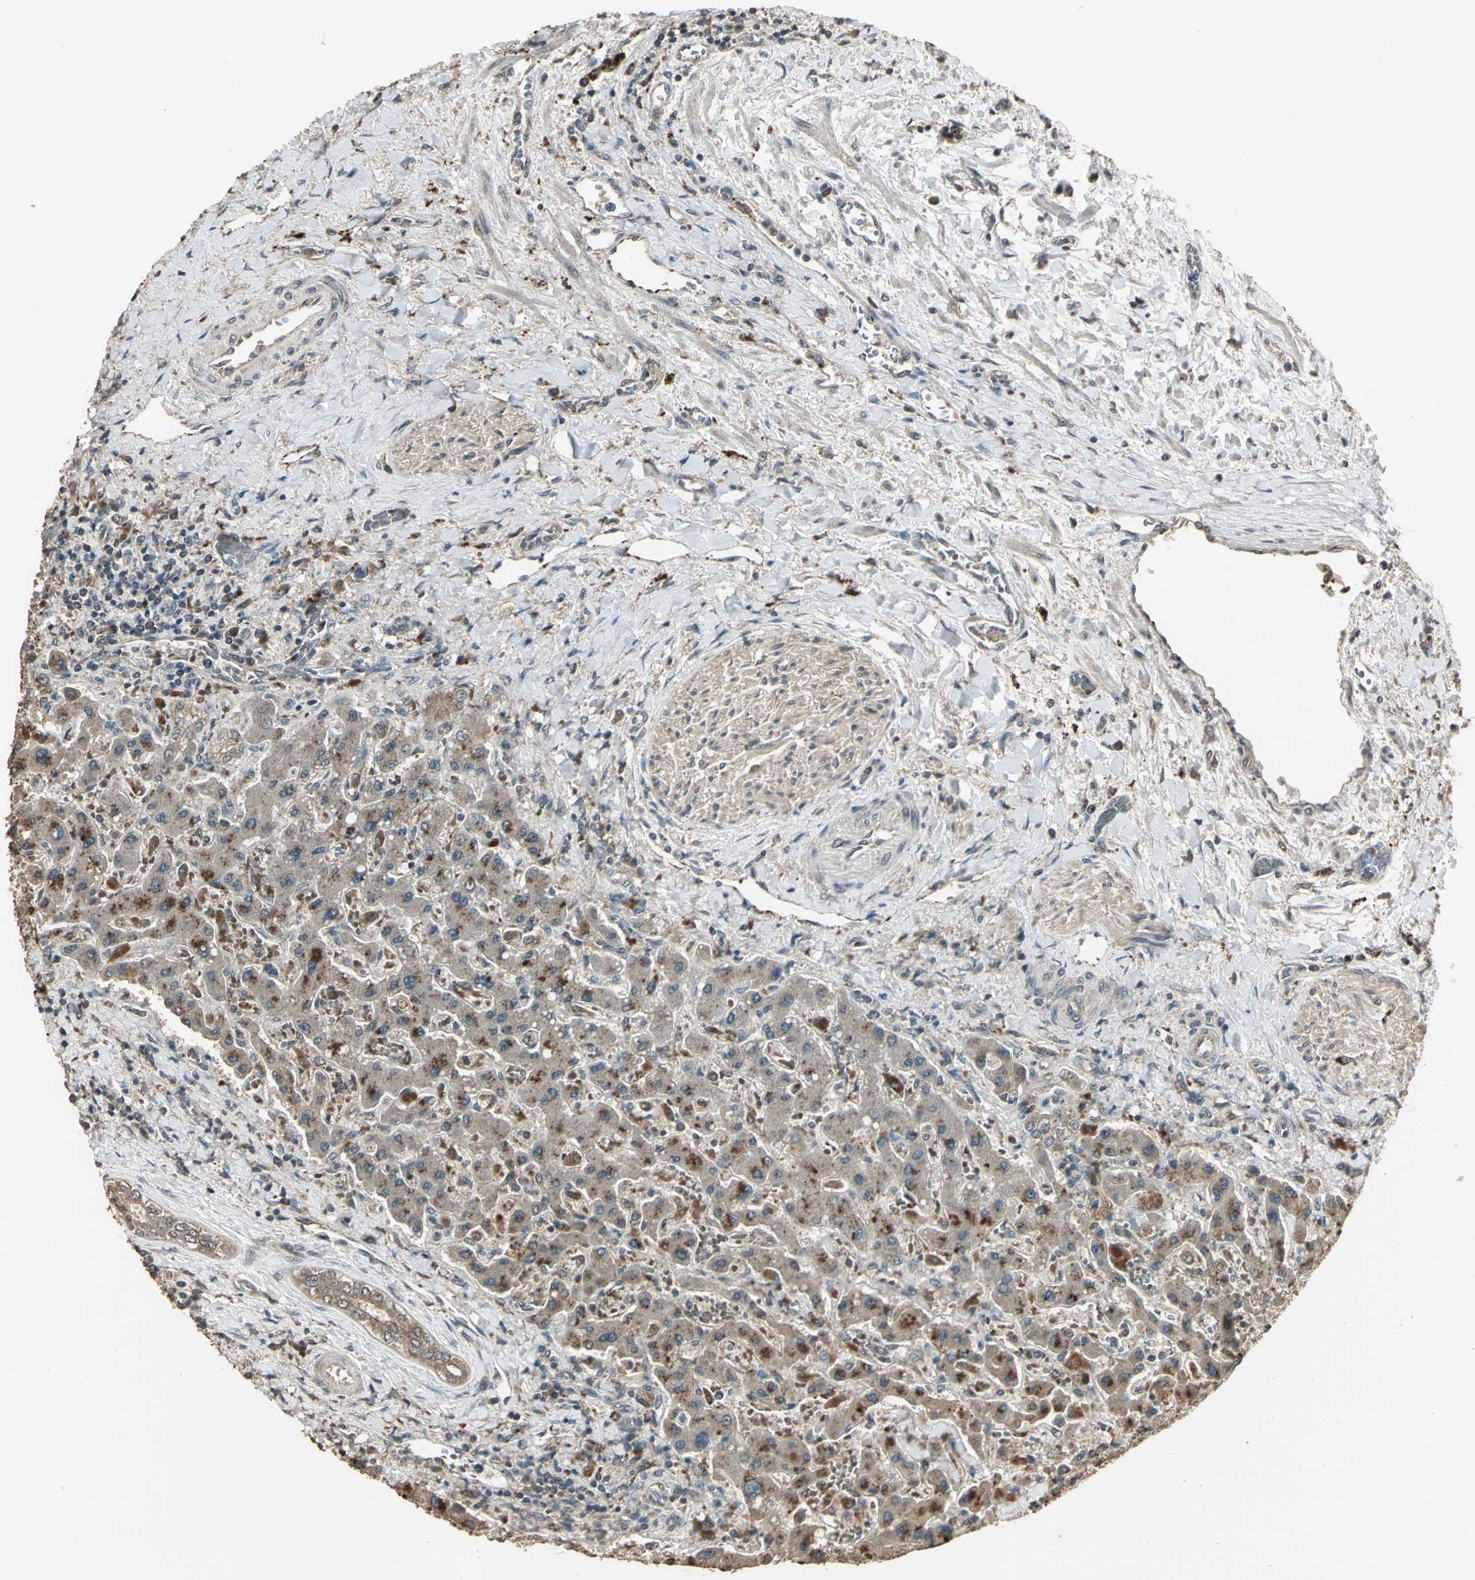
{"staining": {"intensity": "strong", "quantity": "25%-75%", "location": "cytoplasmic/membranous"}, "tissue": "liver cancer", "cell_type": "Tumor cells", "image_type": "cancer", "snomed": [{"axis": "morphology", "description": "Cholangiocarcinoma"}, {"axis": "topography", "description": "Liver"}], "caption": "Immunohistochemical staining of liver cholangiocarcinoma exhibits strong cytoplasmic/membranous protein positivity in about 25%-75% of tumor cells.", "gene": "UCHL5", "patient": {"sex": "male", "age": 50}}